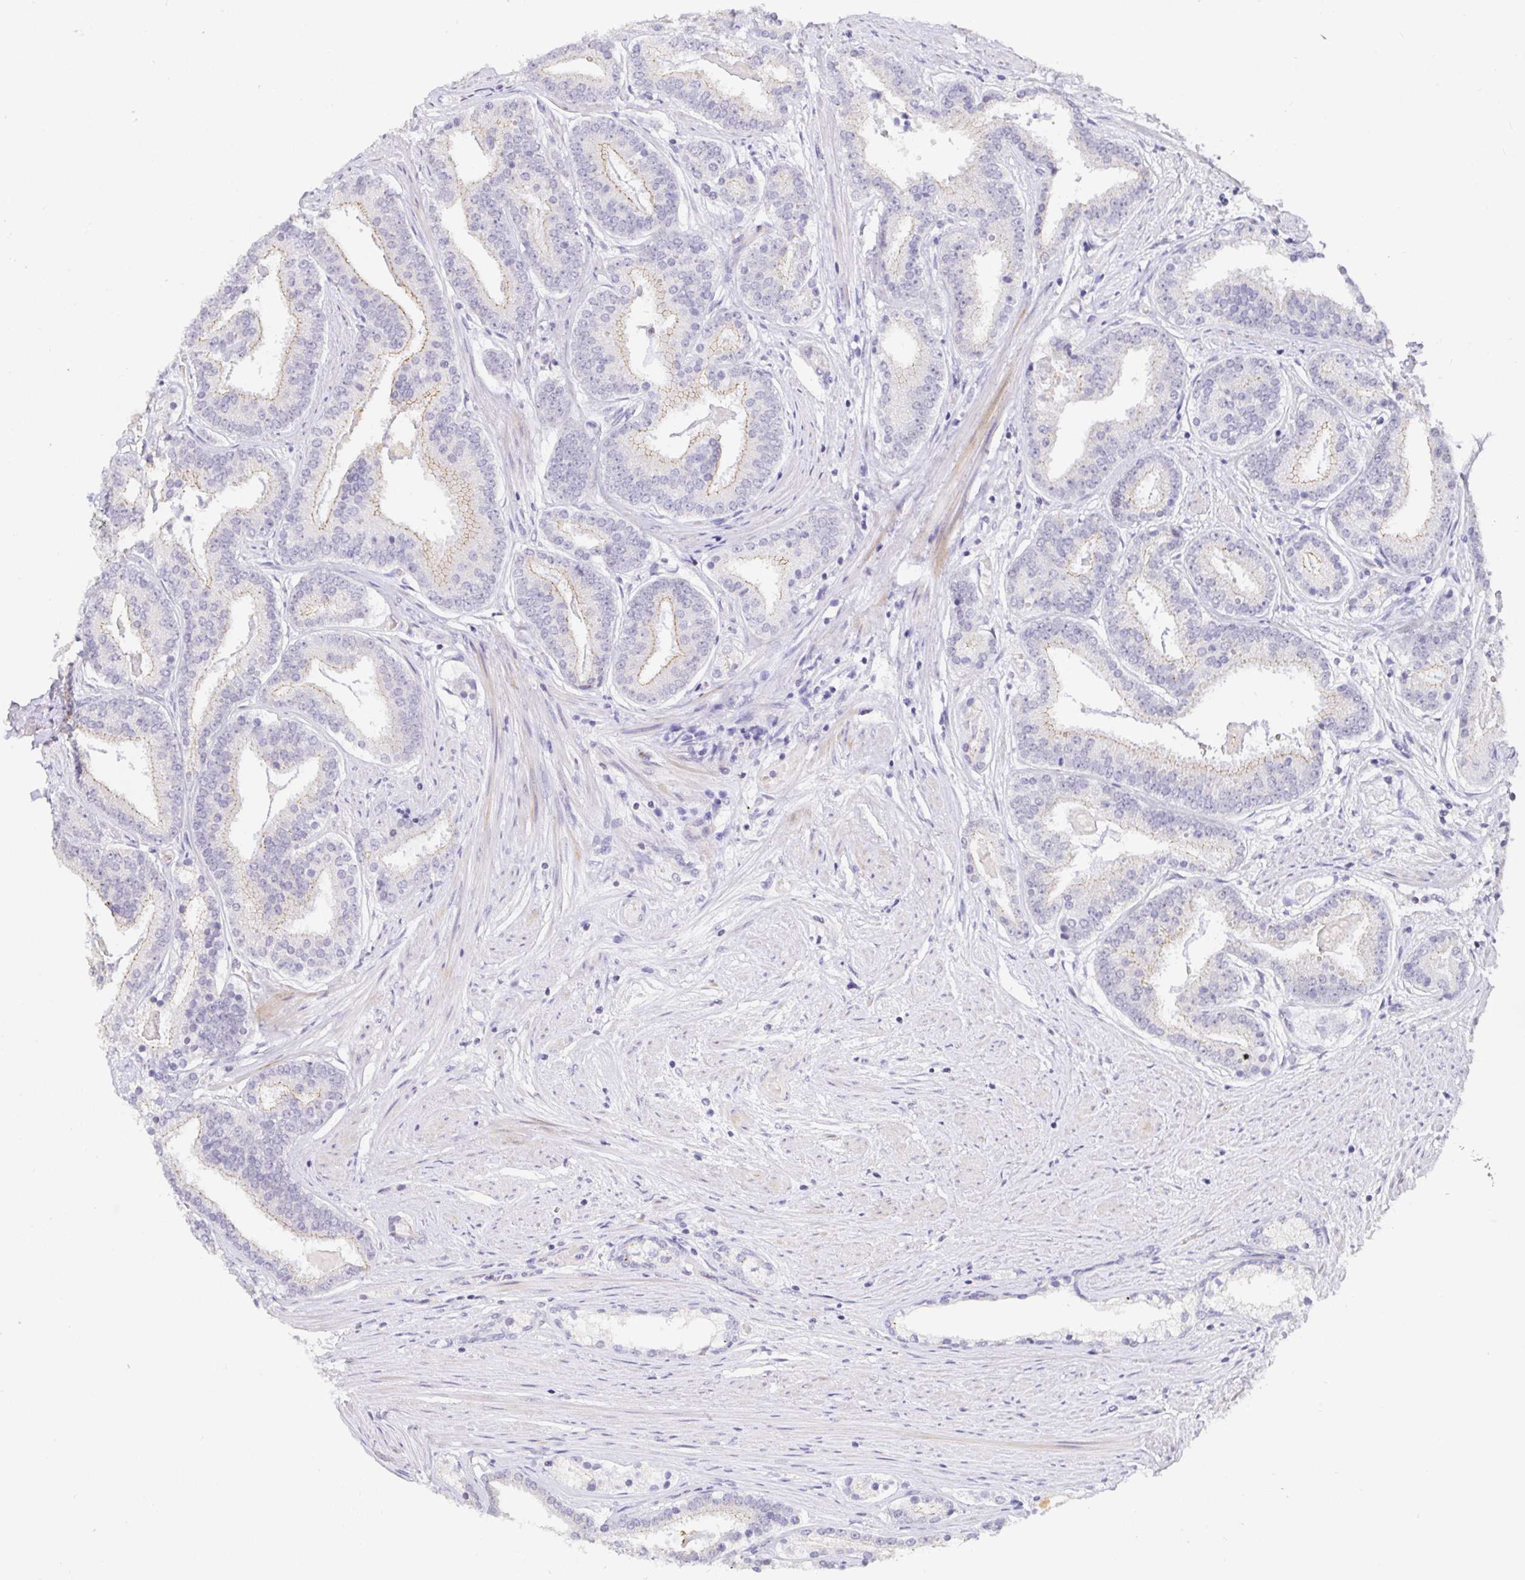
{"staining": {"intensity": "negative", "quantity": "none", "location": "none"}, "tissue": "prostate cancer", "cell_type": "Tumor cells", "image_type": "cancer", "snomed": [{"axis": "morphology", "description": "Adenocarcinoma, High grade"}, {"axis": "topography", "description": "Prostate"}], "caption": "IHC image of prostate cancer (adenocarcinoma (high-grade)) stained for a protein (brown), which displays no staining in tumor cells. (Immunohistochemistry, brightfield microscopy, high magnification).", "gene": "PDX1", "patient": {"sex": "male", "age": 63}}